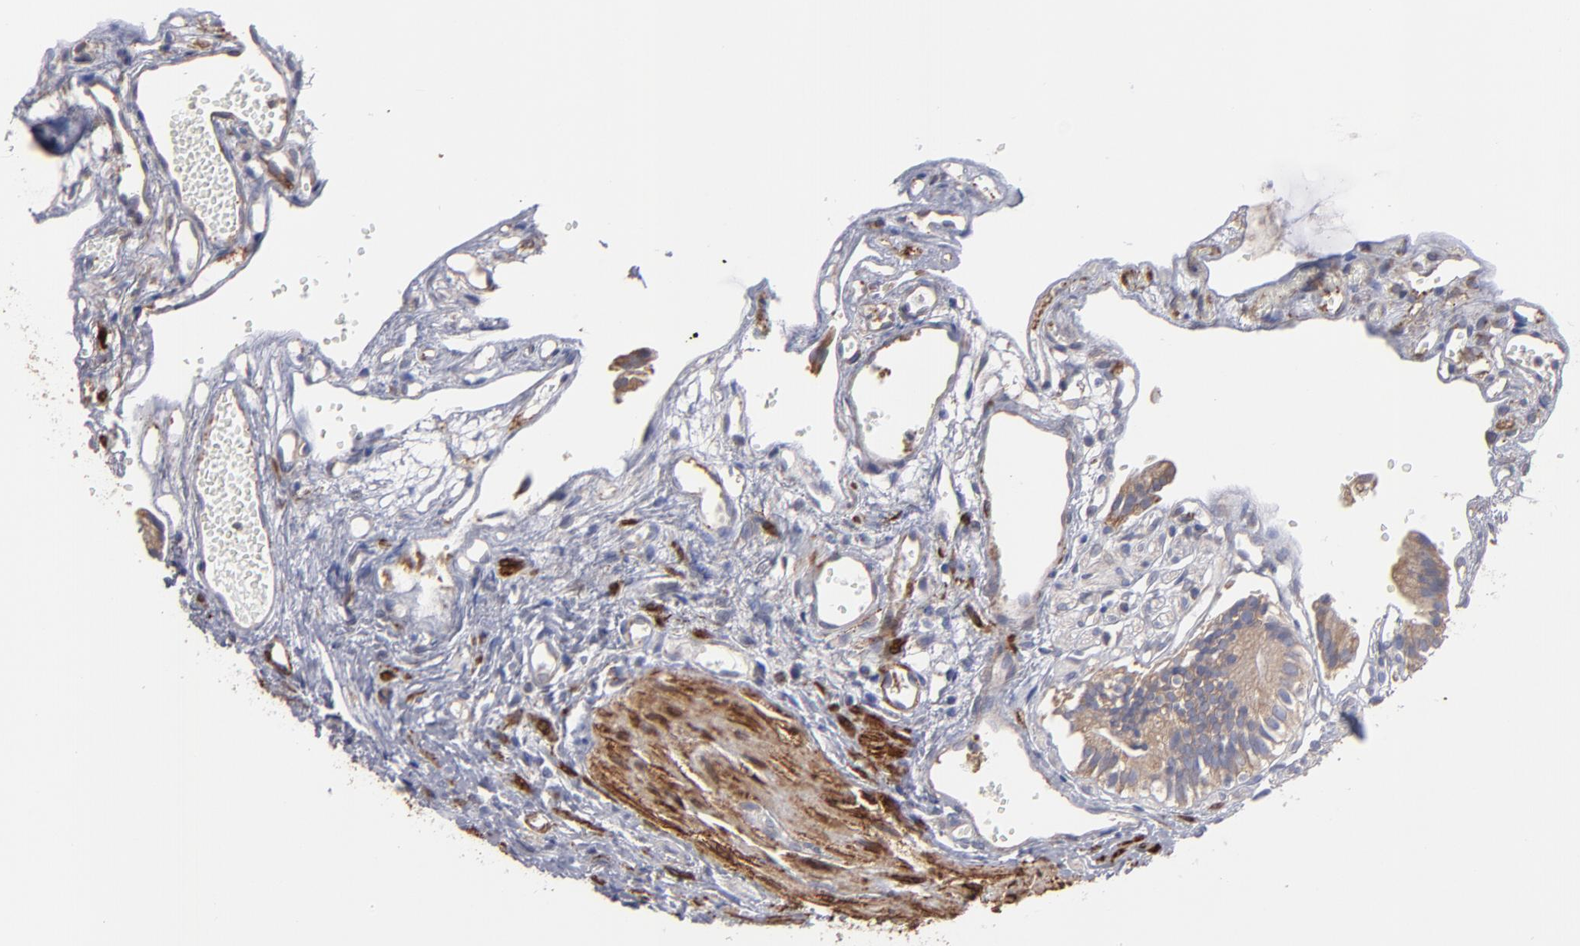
{"staining": {"intensity": "weak", "quantity": ">75%", "location": "cytoplasmic/membranous"}, "tissue": "gallbladder", "cell_type": "Glandular cells", "image_type": "normal", "snomed": [{"axis": "morphology", "description": "Normal tissue, NOS"}, {"axis": "topography", "description": "Gallbladder"}], "caption": "A brown stain highlights weak cytoplasmic/membranous staining of a protein in glandular cells of normal gallbladder. The staining is performed using DAB brown chromogen to label protein expression. The nuclei are counter-stained blue using hematoxylin.", "gene": "SLMAP", "patient": {"sex": "male", "age": 65}}